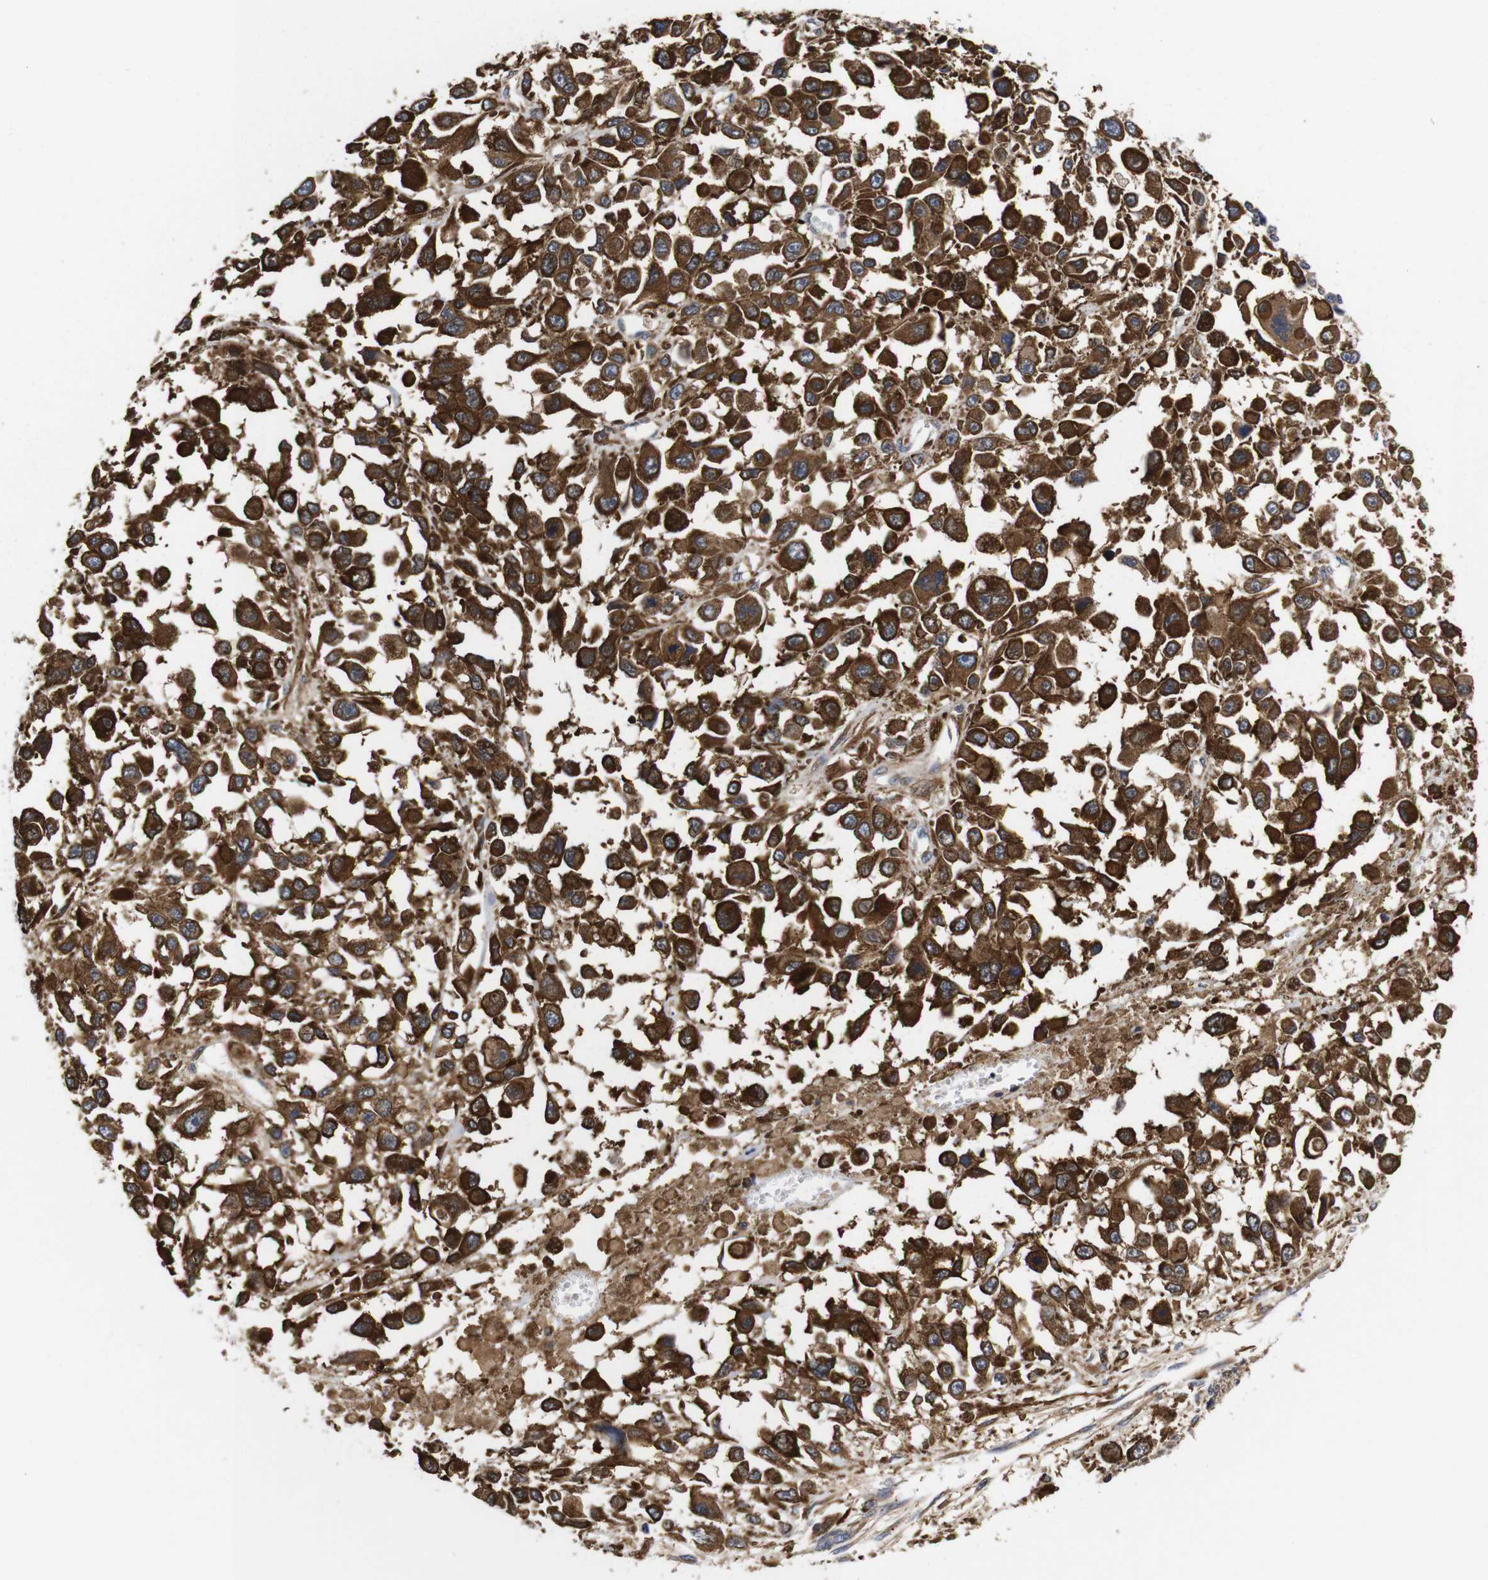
{"staining": {"intensity": "strong", "quantity": ">75%", "location": "cytoplasmic/membranous"}, "tissue": "melanoma", "cell_type": "Tumor cells", "image_type": "cancer", "snomed": [{"axis": "morphology", "description": "Malignant melanoma, Metastatic site"}, {"axis": "topography", "description": "Lymph node"}], "caption": "IHC staining of malignant melanoma (metastatic site), which displays high levels of strong cytoplasmic/membranous positivity in about >75% of tumor cells indicating strong cytoplasmic/membranous protein positivity. The staining was performed using DAB (3,3'-diaminobenzidine) (brown) for protein detection and nuclei were counterstained in hematoxylin (blue).", "gene": "LRRCC1", "patient": {"sex": "male", "age": 59}}